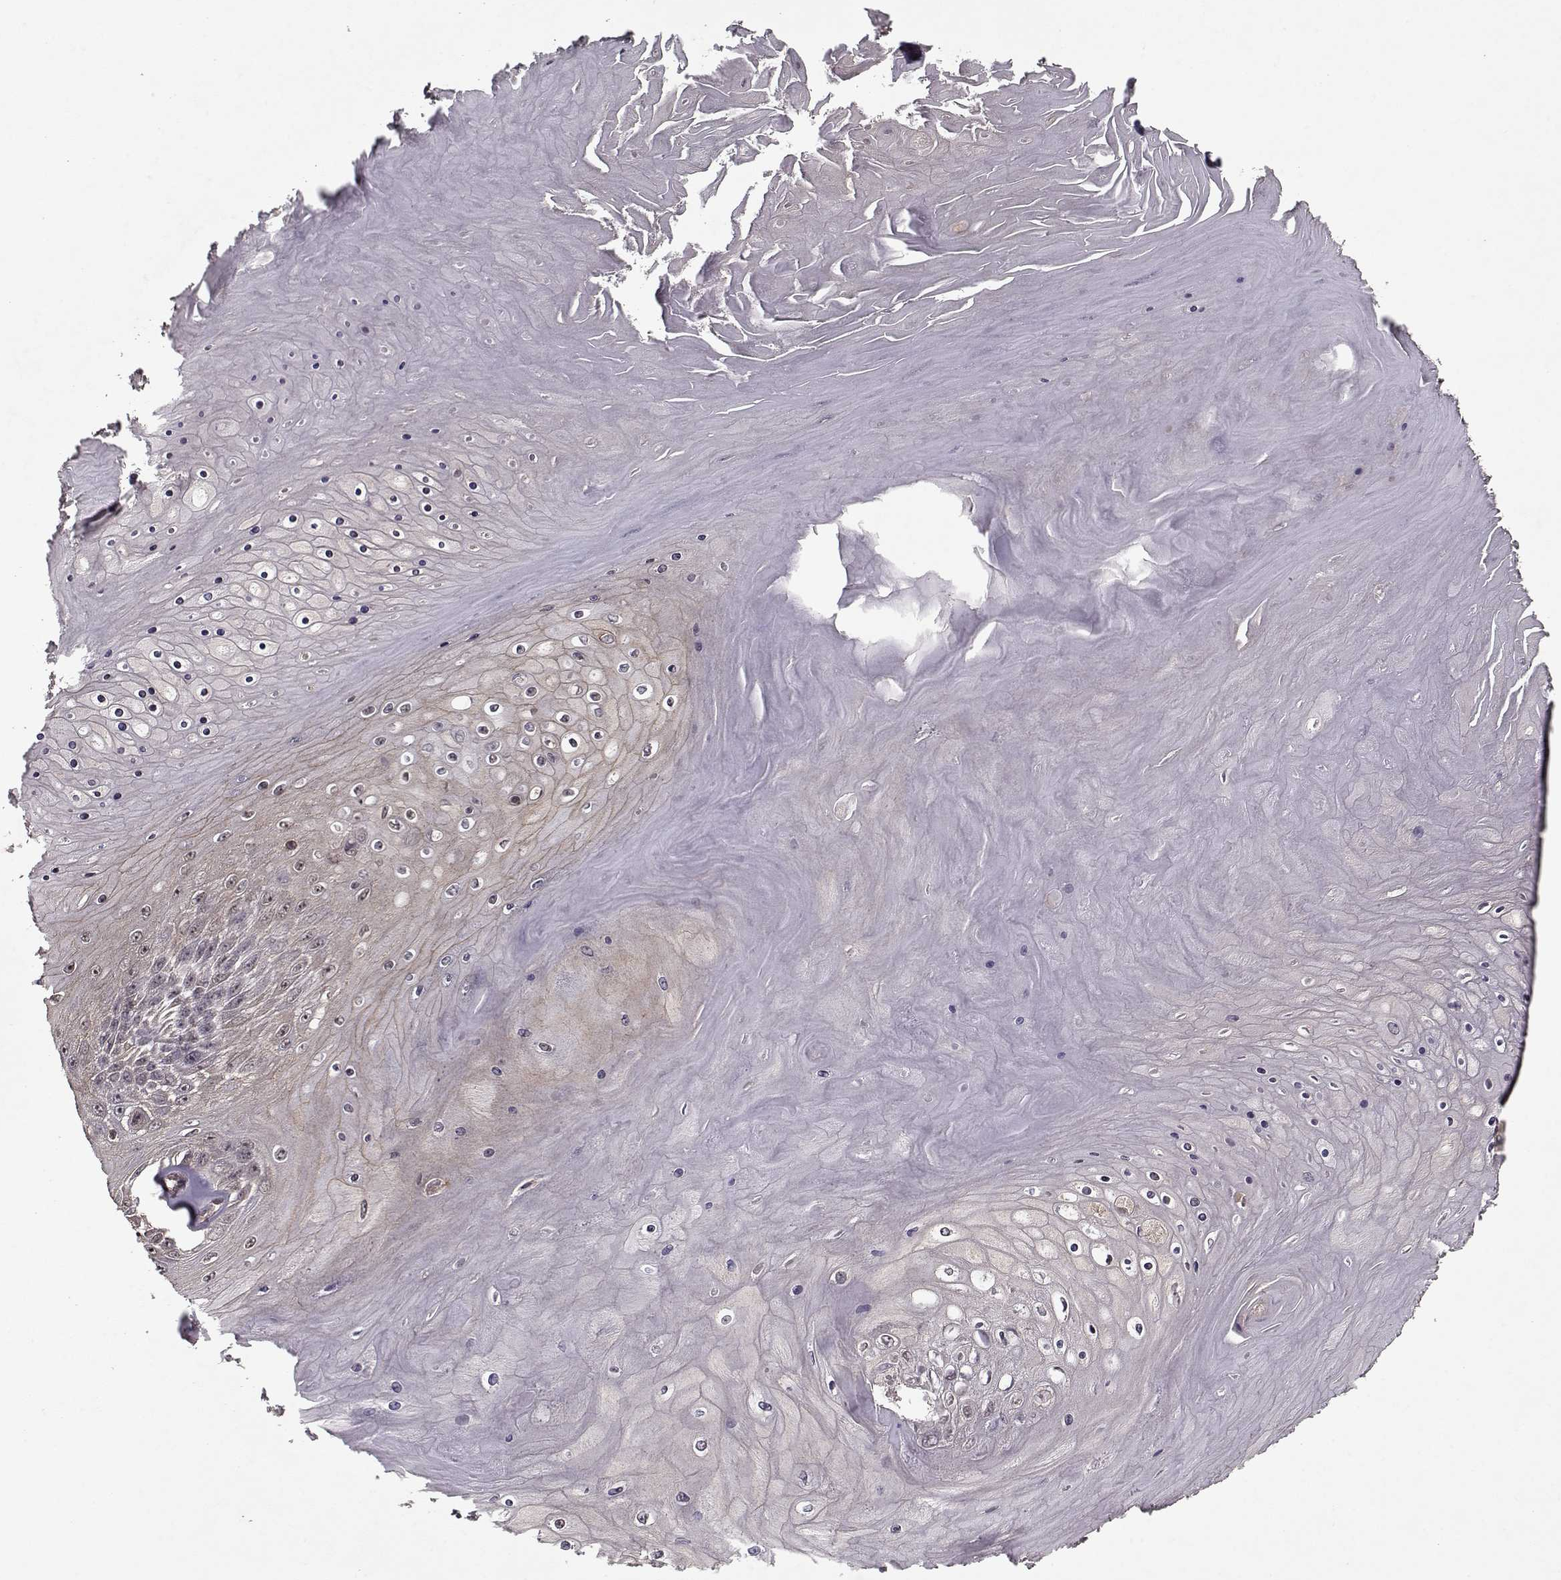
{"staining": {"intensity": "weak", "quantity": "<25%", "location": "cytoplasmic/membranous"}, "tissue": "skin cancer", "cell_type": "Tumor cells", "image_type": "cancer", "snomed": [{"axis": "morphology", "description": "Squamous cell carcinoma, NOS"}, {"axis": "topography", "description": "Skin"}], "caption": "Immunohistochemical staining of human squamous cell carcinoma (skin) exhibits no significant expression in tumor cells.", "gene": "PPP1R12A", "patient": {"sex": "male", "age": 62}}